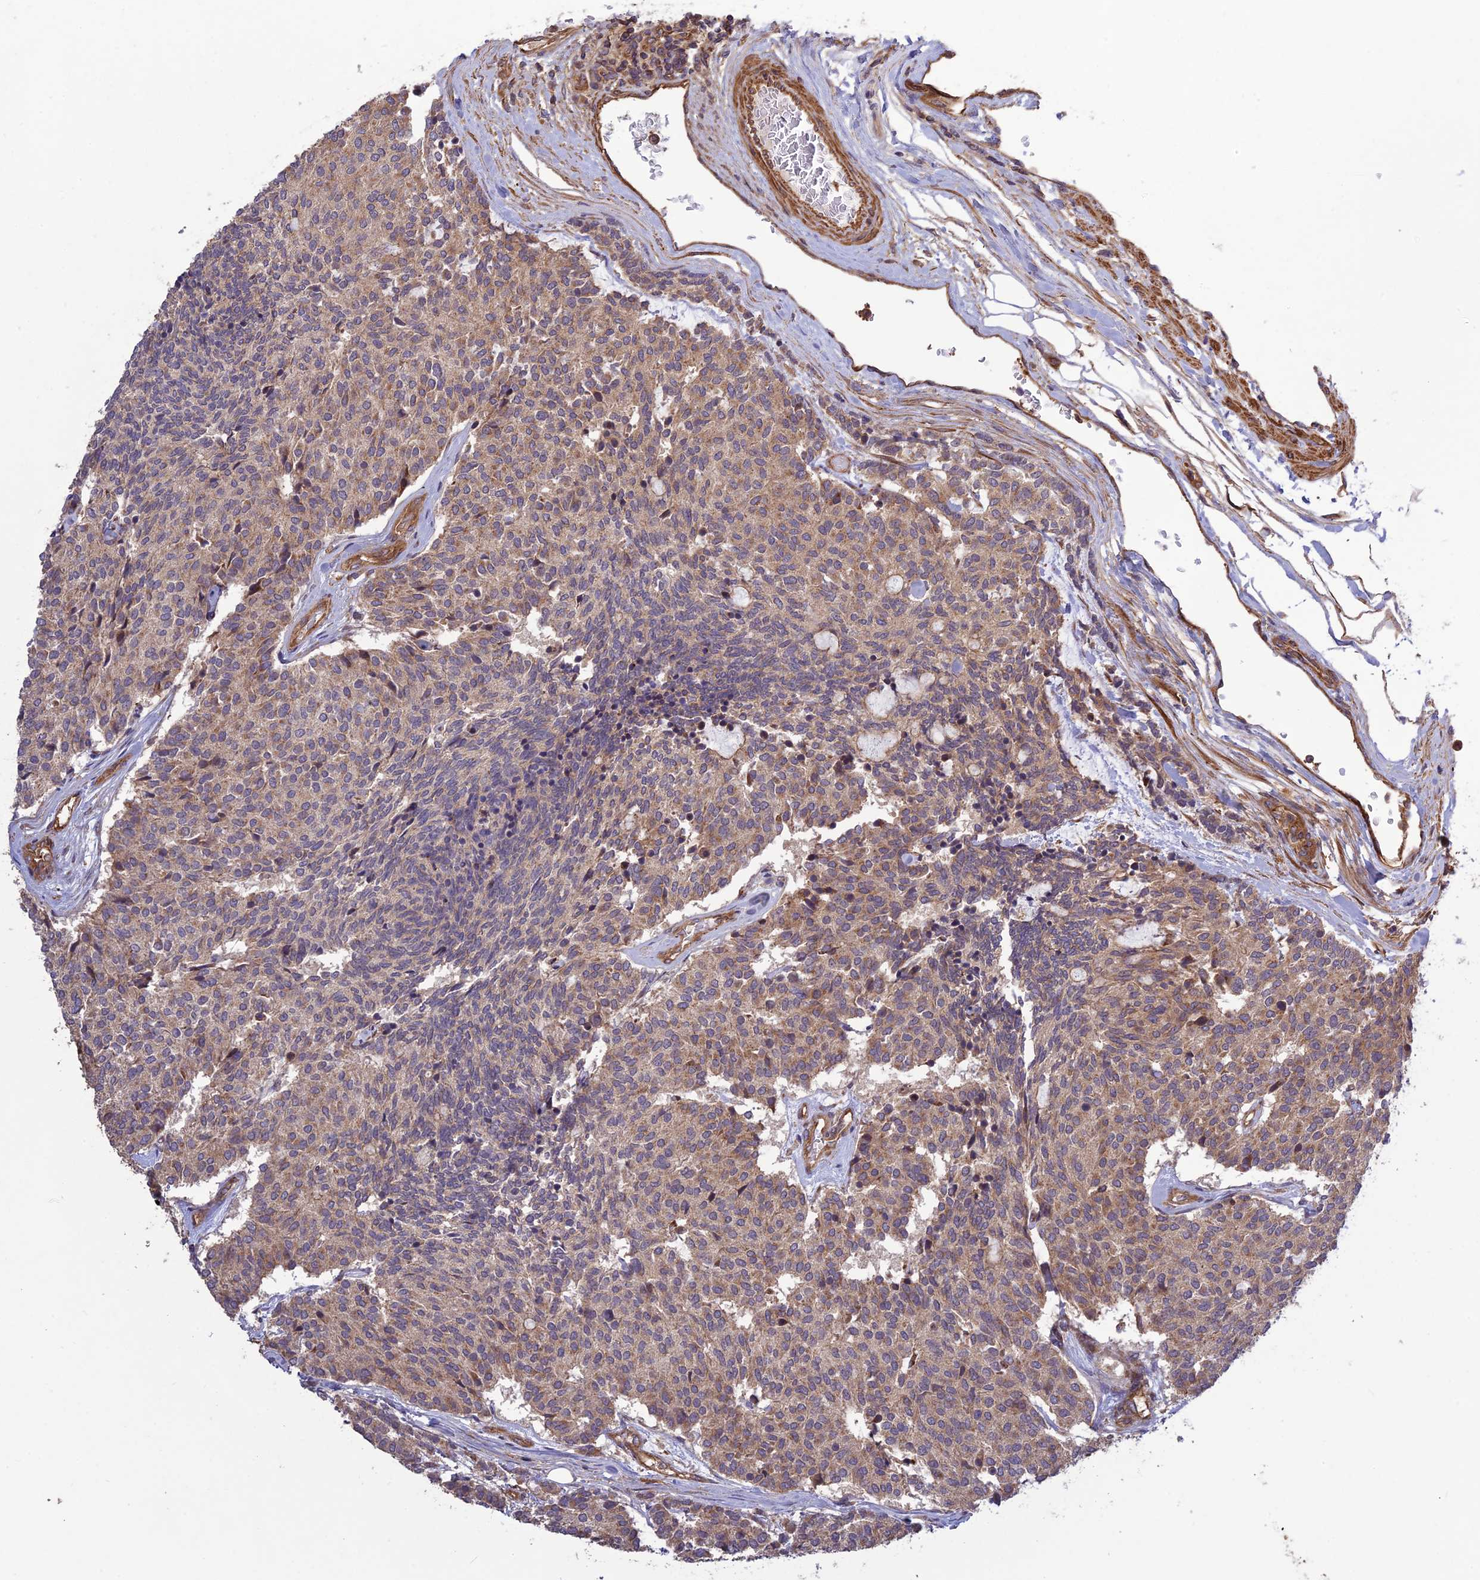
{"staining": {"intensity": "weak", "quantity": ">75%", "location": "cytoplasmic/membranous"}, "tissue": "carcinoid", "cell_type": "Tumor cells", "image_type": "cancer", "snomed": [{"axis": "morphology", "description": "Carcinoid, malignant, NOS"}, {"axis": "topography", "description": "Pancreas"}], "caption": "Immunohistochemical staining of carcinoid shows low levels of weak cytoplasmic/membranous protein expression in approximately >75% of tumor cells. Nuclei are stained in blue.", "gene": "TMEM131L", "patient": {"sex": "female", "age": 54}}